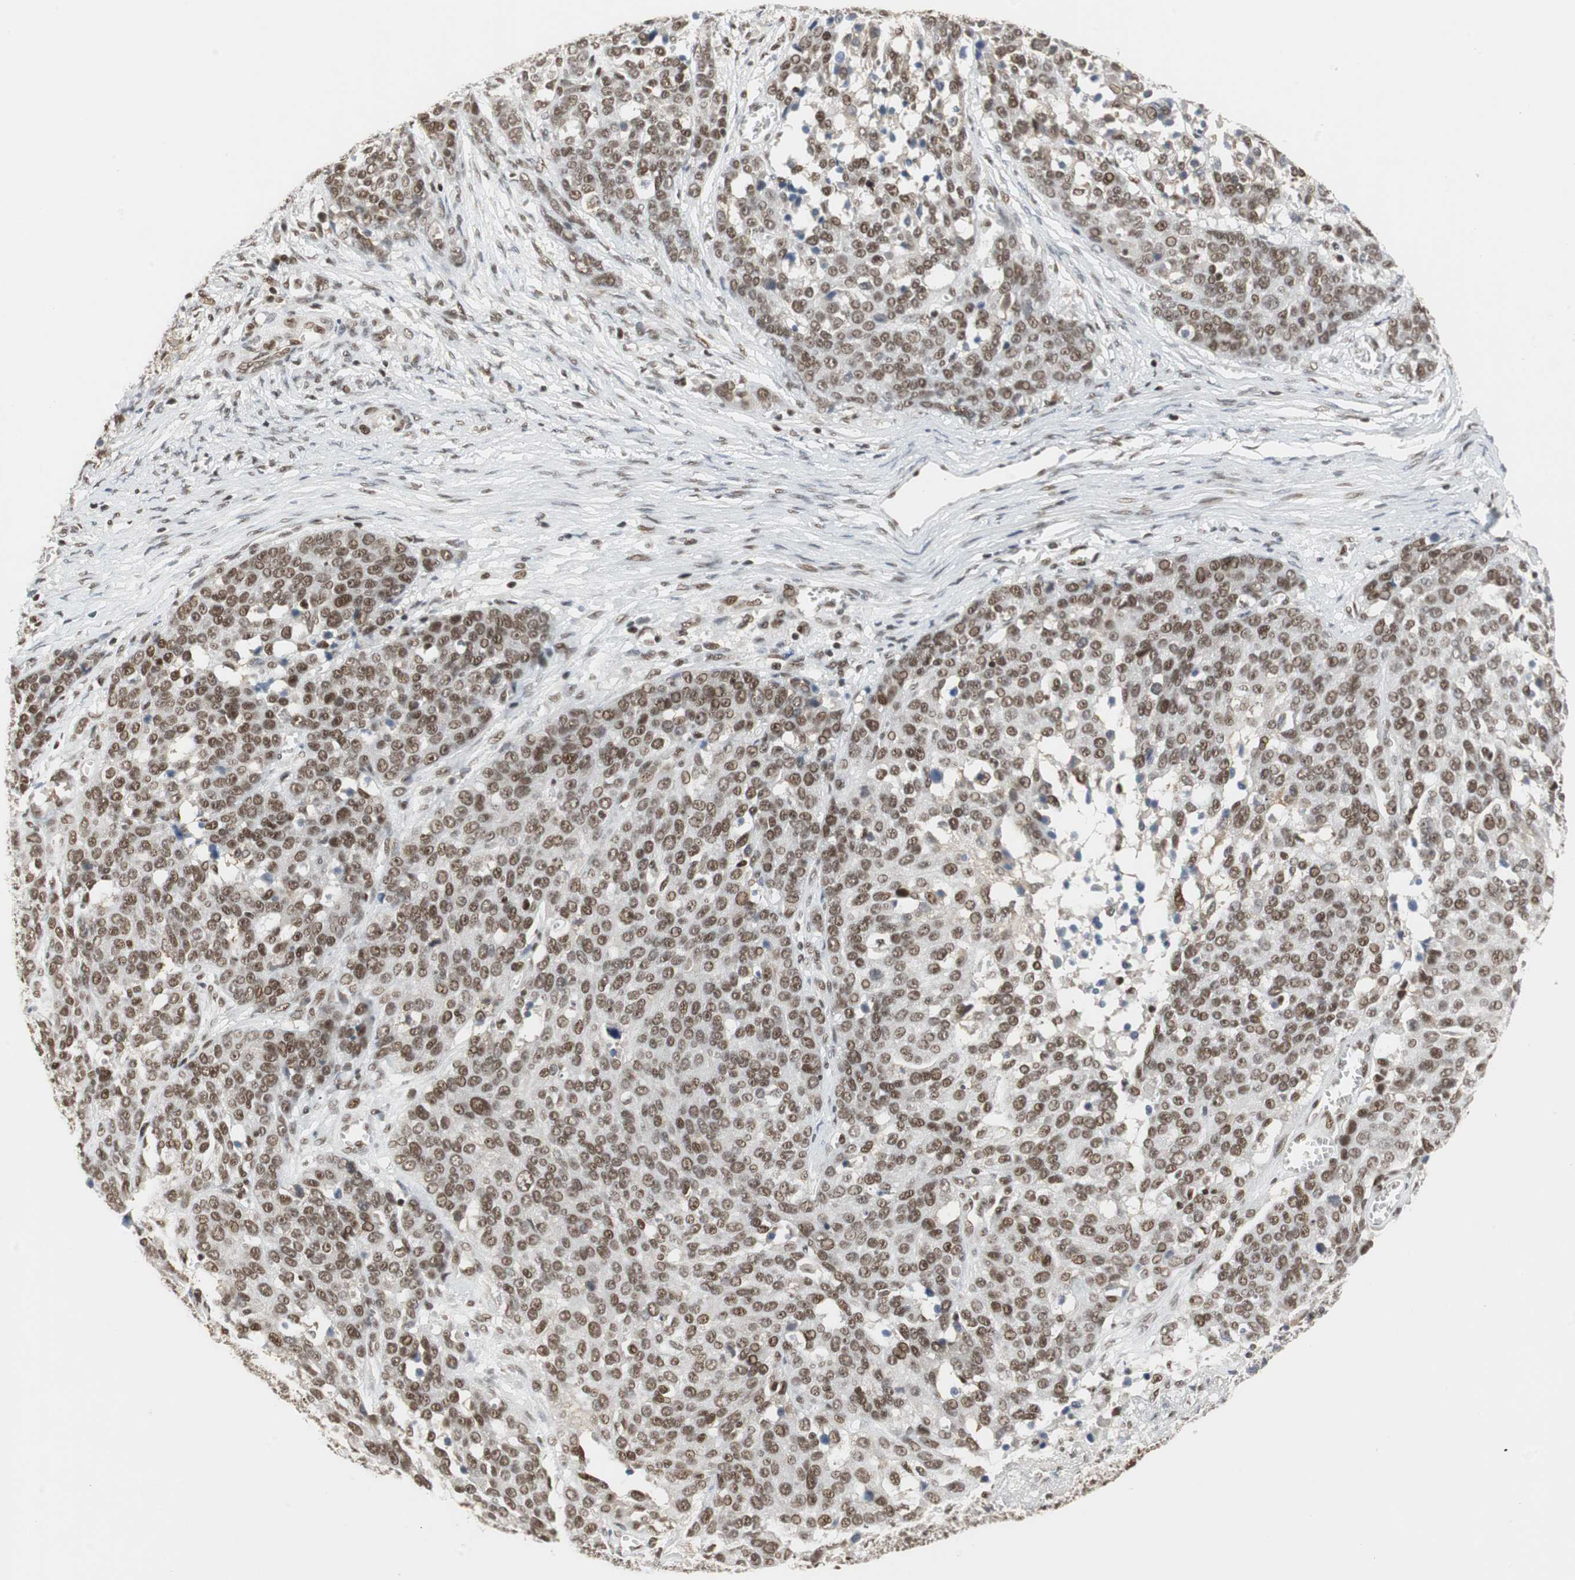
{"staining": {"intensity": "strong", "quantity": ">75%", "location": "nuclear"}, "tissue": "ovarian cancer", "cell_type": "Tumor cells", "image_type": "cancer", "snomed": [{"axis": "morphology", "description": "Cystadenocarcinoma, serous, NOS"}, {"axis": "topography", "description": "Ovary"}], "caption": "Immunohistochemistry (IHC) histopathology image of human serous cystadenocarcinoma (ovarian) stained for a protein (brown), which shows high levels of strong nuclear staining in about >75% of tumor cells.", "gene": "RTF1", "patient": {"sex": "female", "age": 44}}